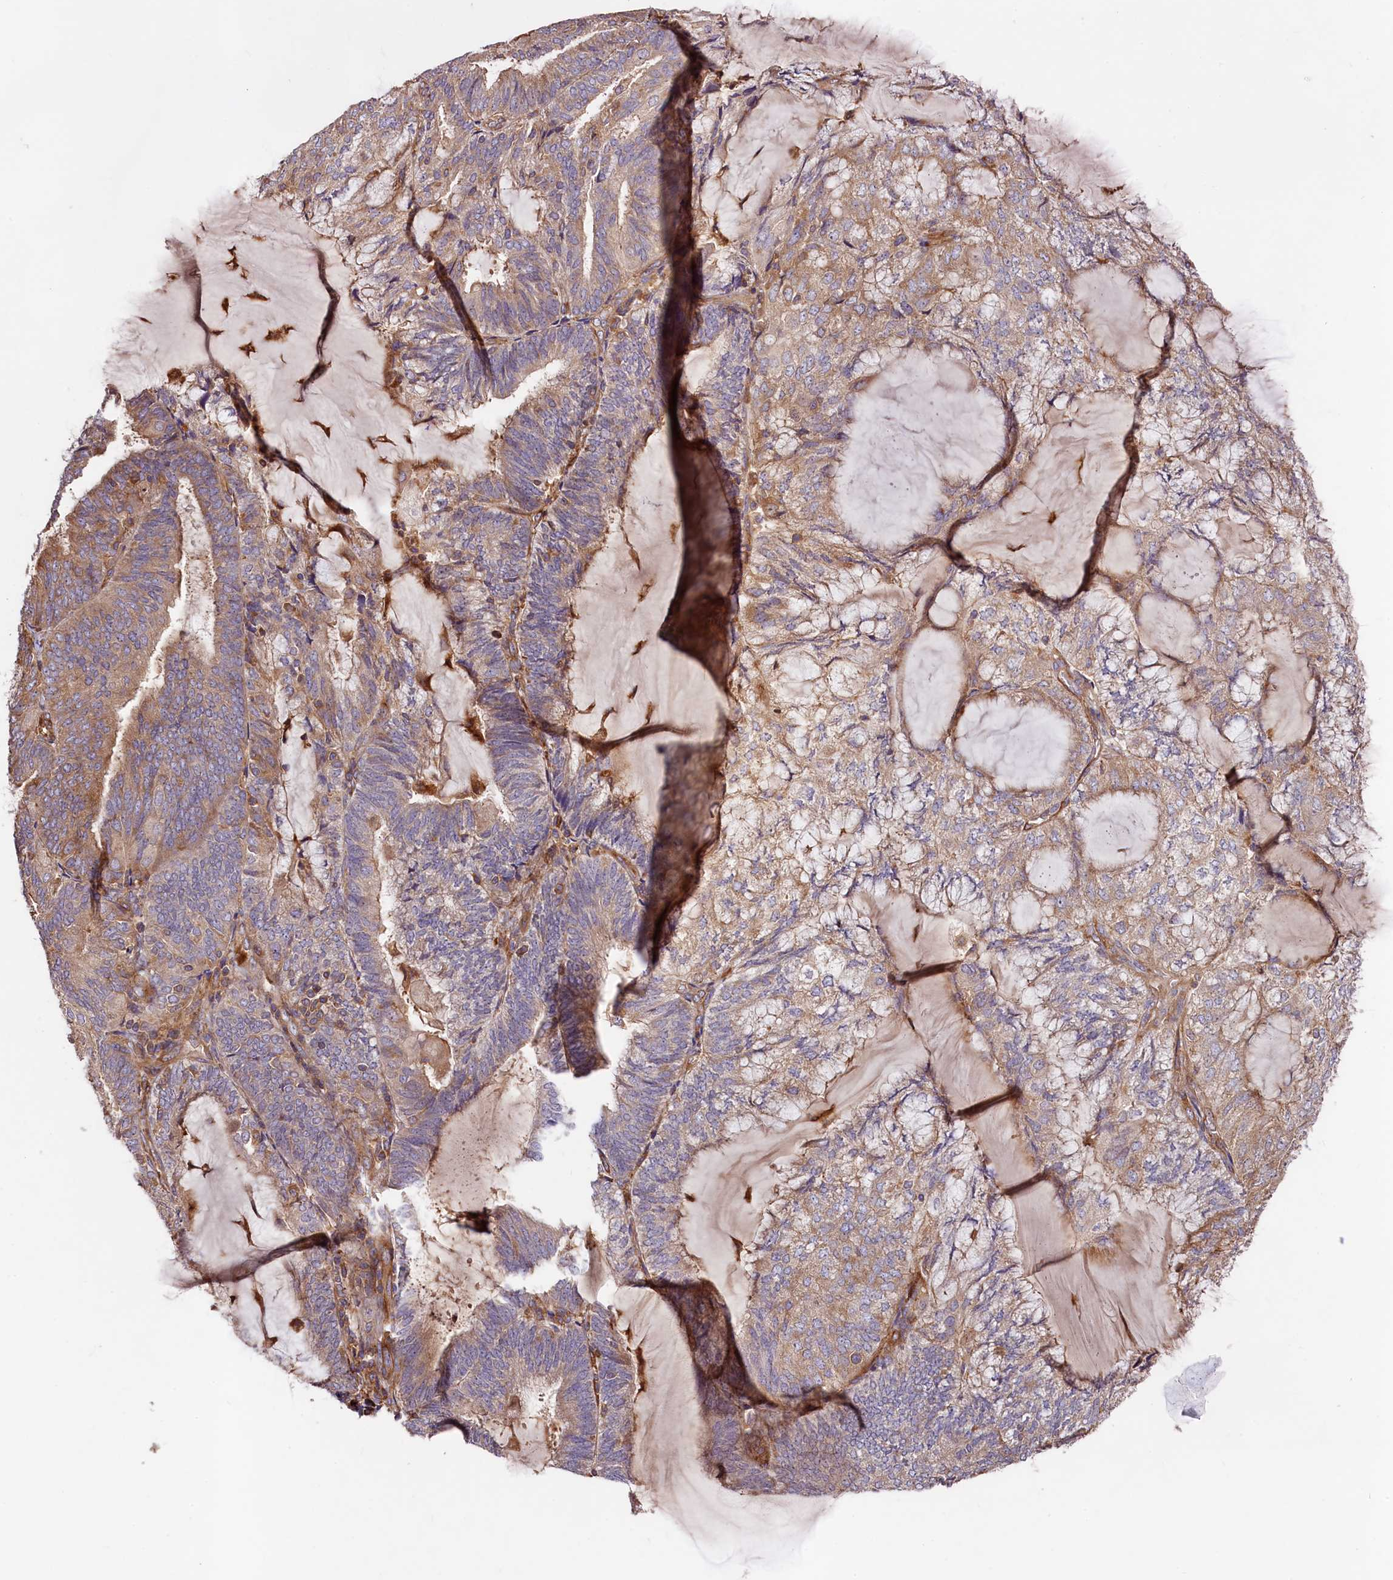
{"staining": {"intensity": "moderate", "quantity": "25%-75%", "location": "cytoplasmic/membranous"}, "tissue": "endometrial cancer", "cell_type": "Tumor cells", "image_type": "cancer", "snomed": [{"axis": "morphology", "description": "Adenocarcinoma, NOS"}, {"axis": "topography", "description": "Endometrium"}], "caption": "Moderate cytoplasmic/membranous positivity is seen in approximately 25%-75% of tumor cells in endometrial cancer (adenocarcinoma). (Brightfield microscopy of DAB IHC at high magnification).", "gene": "KLHDC4", "patient": {"sex": "female", "age": 81}}